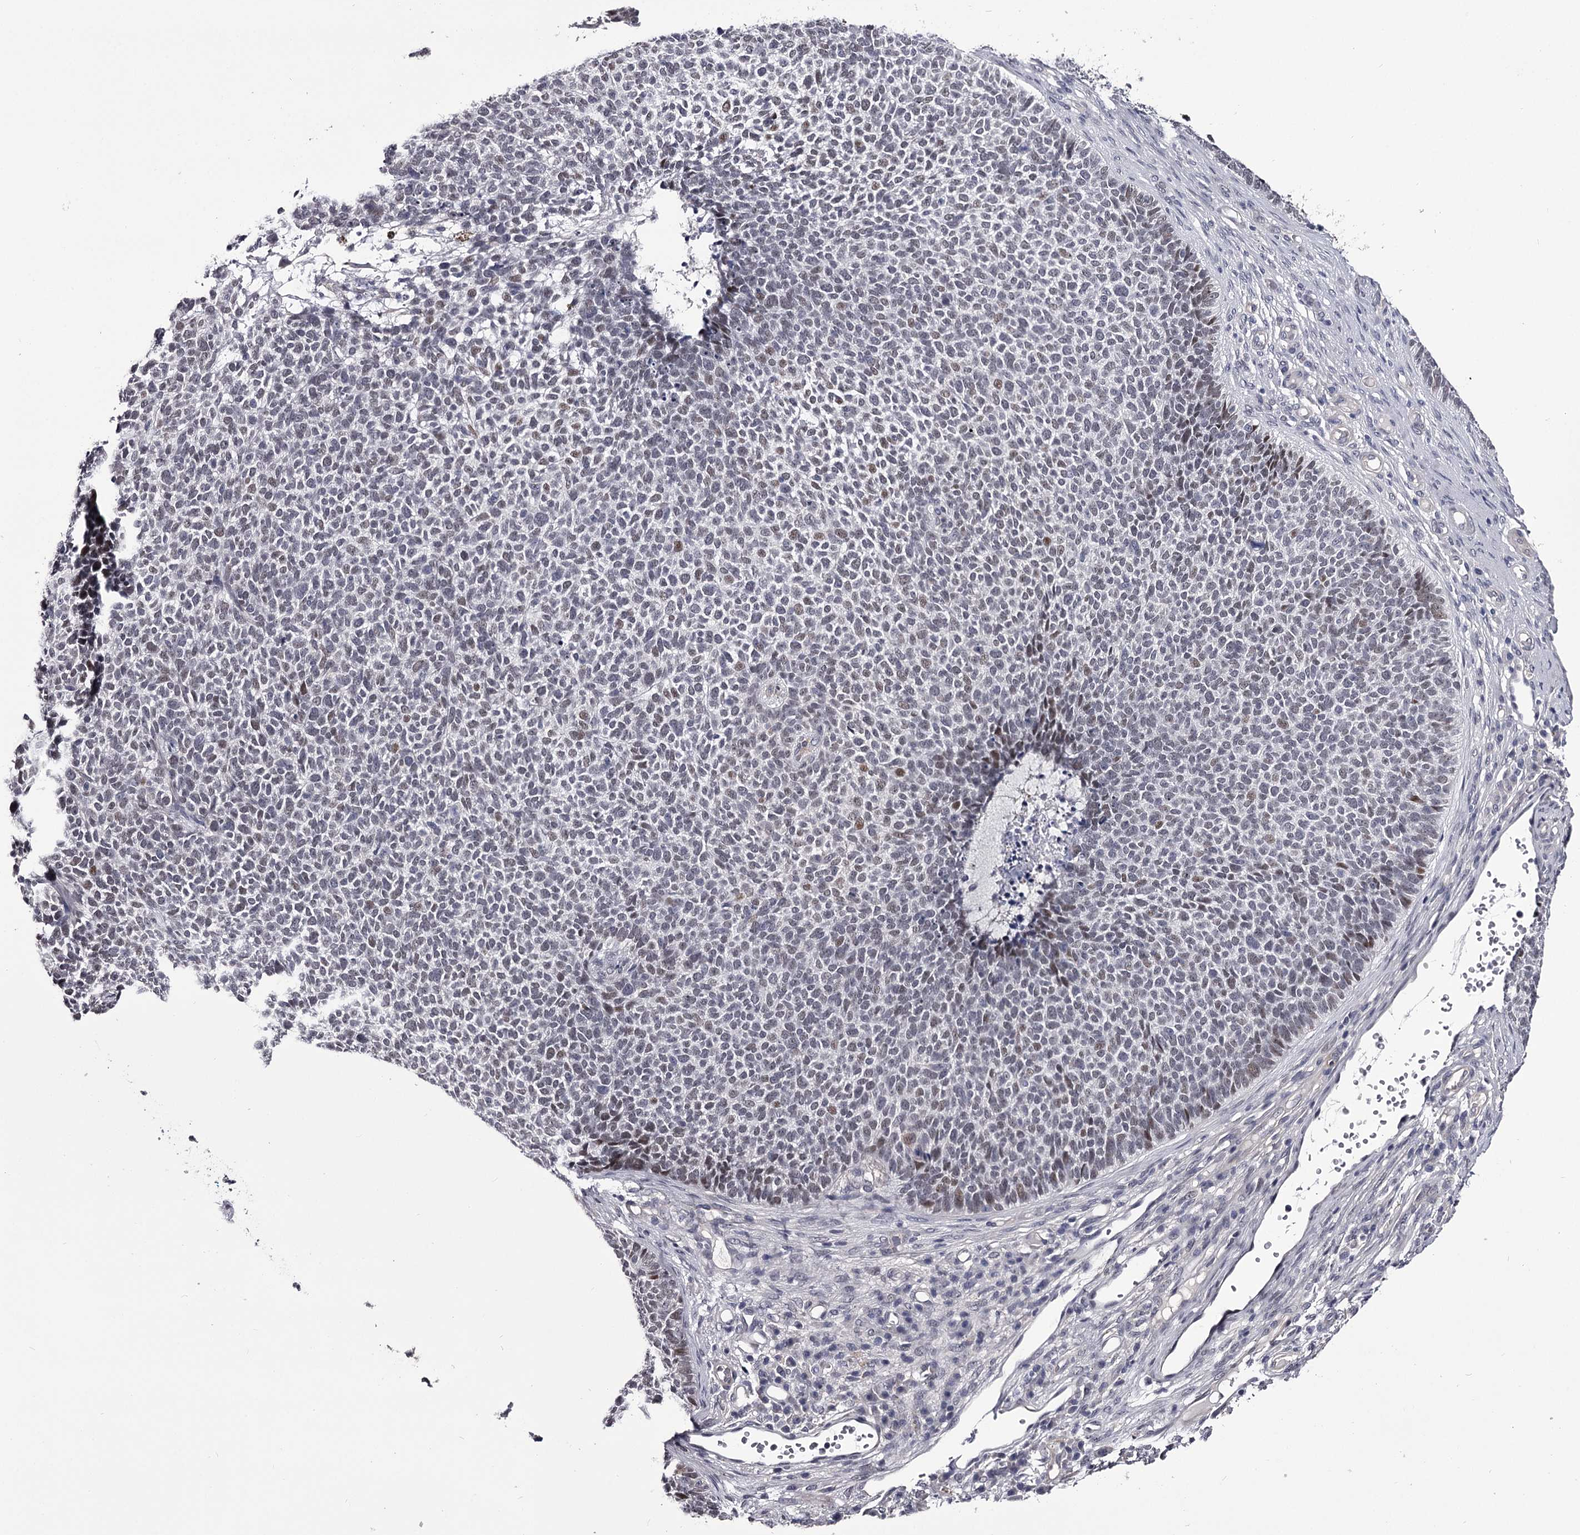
{"staining": {"intensity": "weak", "quantity": "<25%", "location": "nuclear"}, "tissue": "skin cancer", "cell_type": "Tumor cells", "image_type": "cancer", "snomed": [{"axis": "morphology", "description": "Basal cell carcinoma"}, {"axis": "topography", "description": "Skin"}], "caption": "Skin cancer (basal cell carcinoma) was stained to show a protein in brown. There is no significant positivity in tumor cells.", "gene": "OVOL2", "patient": {"sex": "female", "age": 84}}